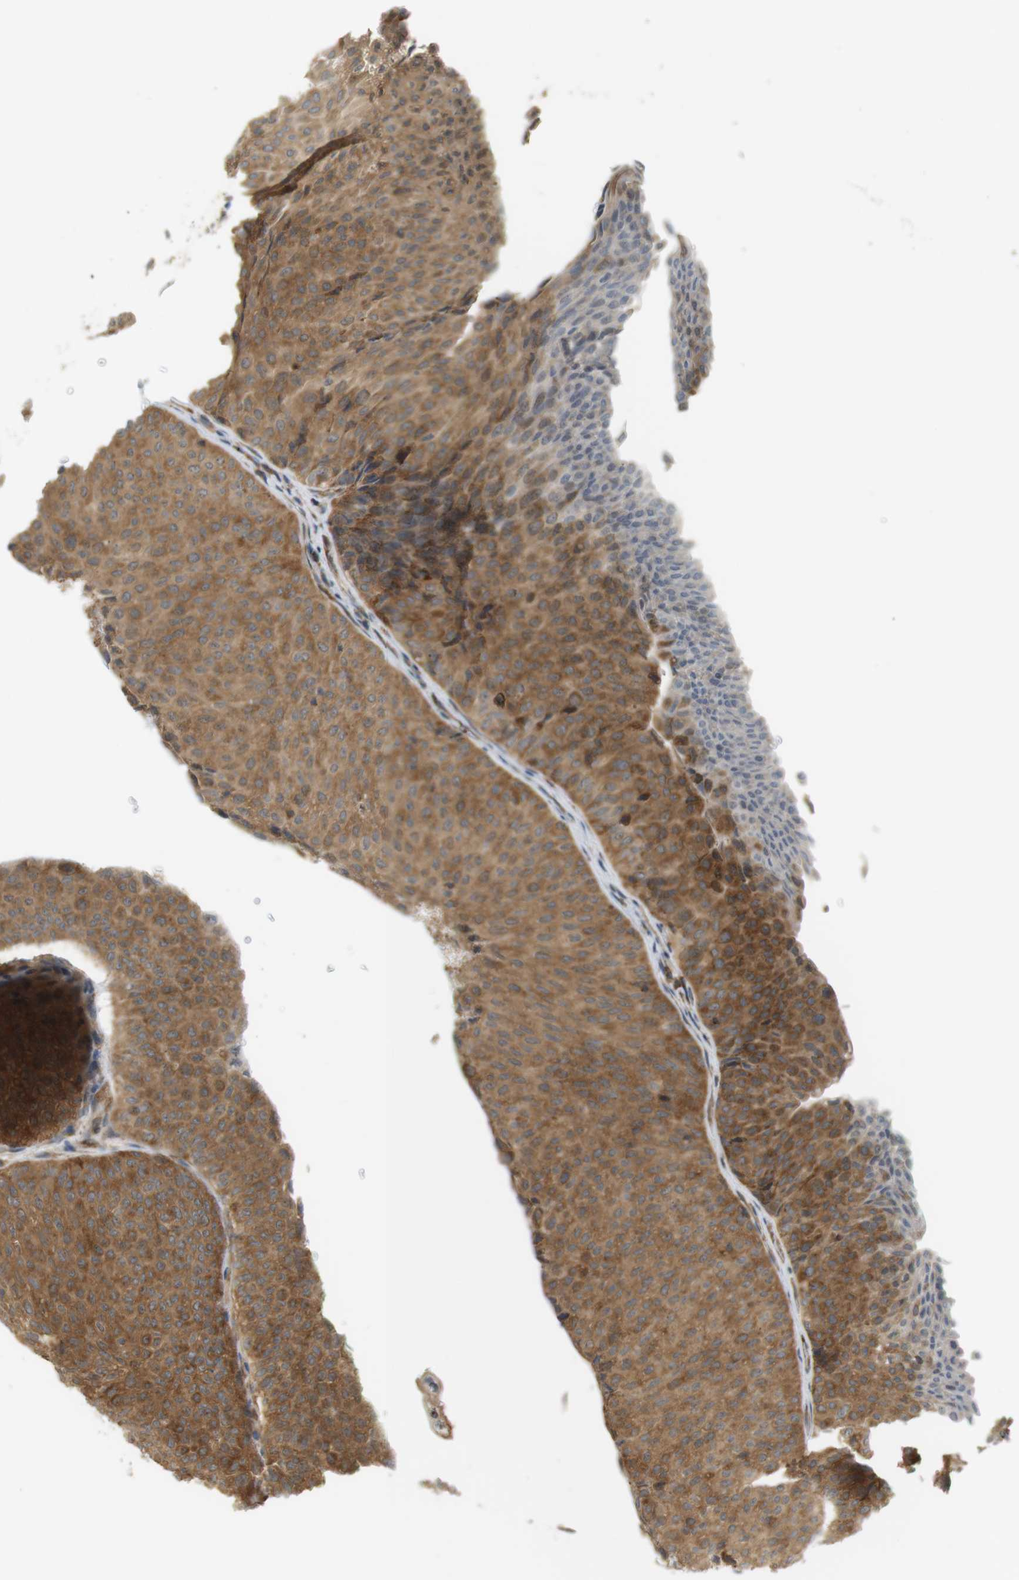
{"staining": {"intensity": "moderate", "quantity": ">75%", "location": "cytoplasmic/membranous,nuclear"}, "tissue": "urothelial cancer", "cell_type": "Tumor cells", "image_type": "cancer", "snomed": [{"axis": "morphology", "description": "Urothelial carcinoma, Low grade"}, {"axis": "topography", "description": "Urinary bladder"}], "caption": "Brown immunohistochemical staining in urothelial cancer reveals moderate cytoplasmic/membranous and nuclear positivity in approximately >75% of tumor cells.", "gene": "PA2G4", "patient": {"sex": "male", "age": 78}}